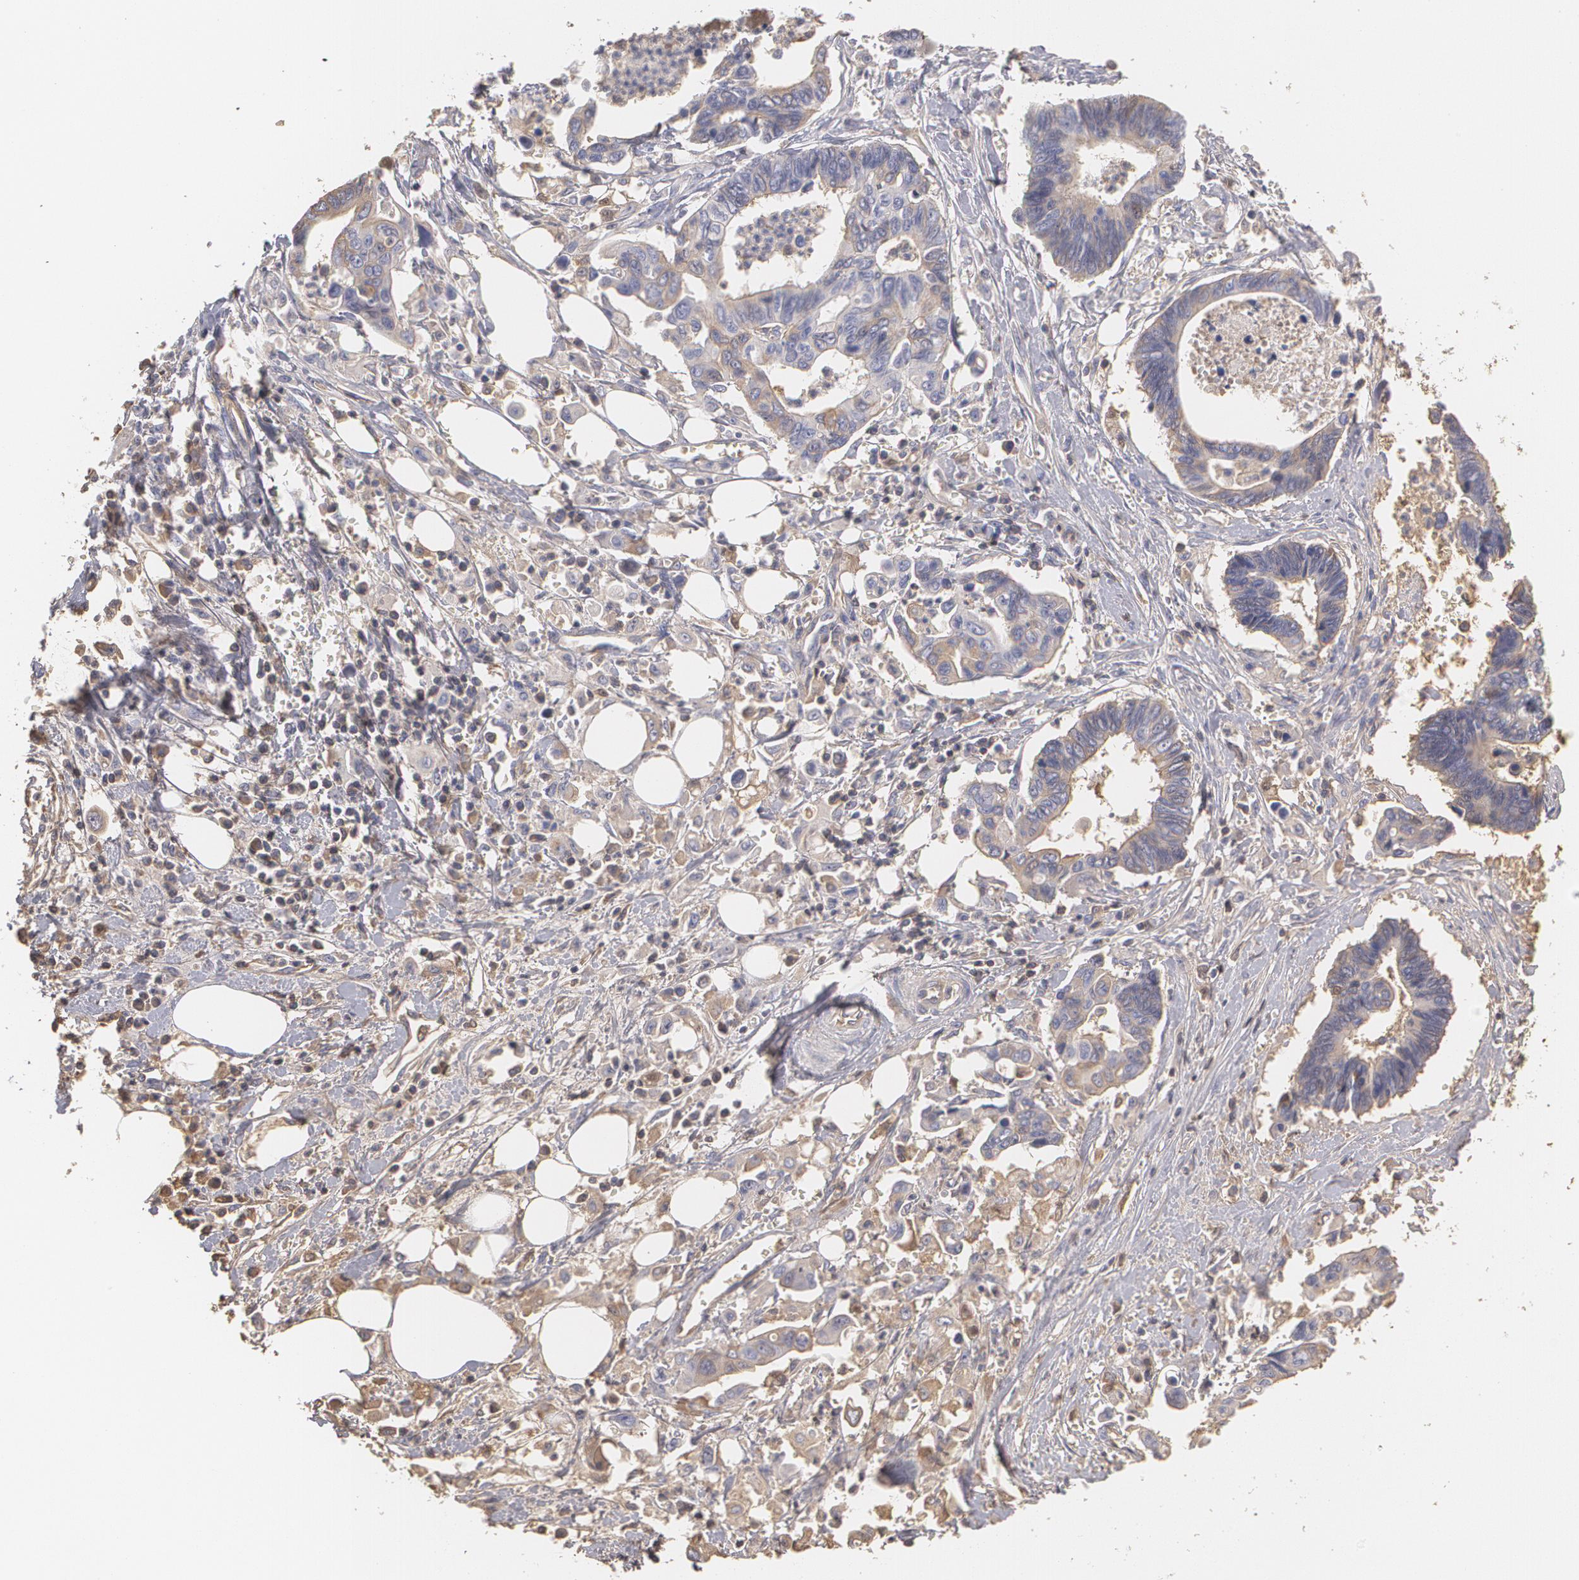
{"staining": {"intensity": "weak", "quantity": "25%-75%", "location": "cytoplasmic/membranous"}, "tissue": "pancreatic cancer", "cell_type": "Tumor cells", "image_type": "cancer", "snomed": [{"axis": "morphology", "description": "Adenocarcinoma, NOS"}, {"axis": "topography", "description": "Pancreas"}], "caption": "Brown immunohistochemical staining in human adenocarcinoma (pancreatic) reveals weak cytoplasmic/membranous positivity in approximately 25%-75% of tumor cells.", "gene": "SERPINA1", "patient": {"sex": "female", "age": 70}}